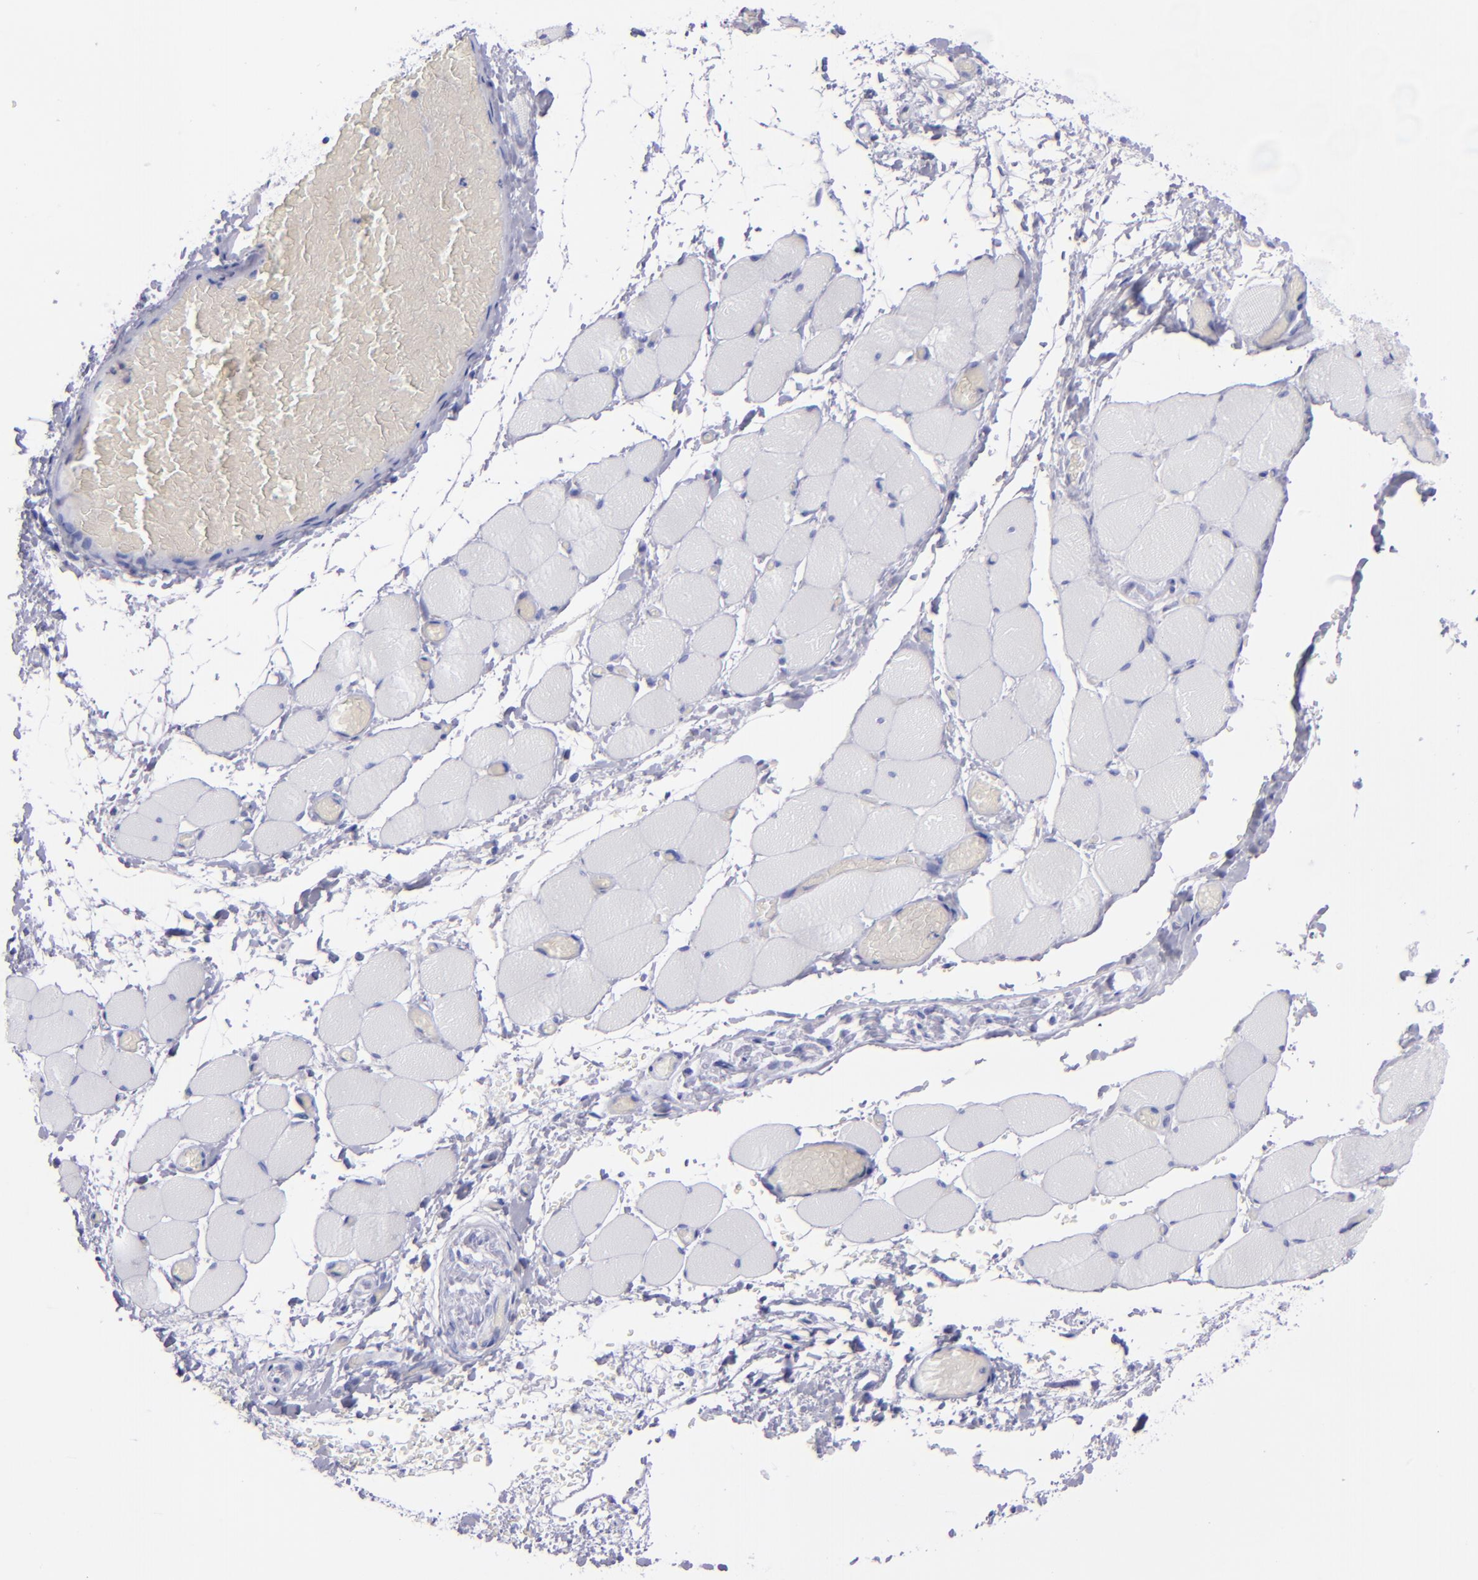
{"staining": {"intensity": "negative", "quantity": "none", "location": "none"}, "tissue": "skeletal muscle", "cell_type": "Myocytes", "image_type": "normal", "snomed": [{"axis": "morphology", "description": "Normal tissue, NOS"}, {"axis": "topography", "description": "Skeletal muscle"}, {"axis": "topography", "description": "Soft tissue"}], "caption": "A high-resolution image shows immunohistochemistry staining of normal skeletal muscle, which exhibits no significant expression in myocytes.", "gene": "CD37", "patient": {"sex": "female", "age": 58}}